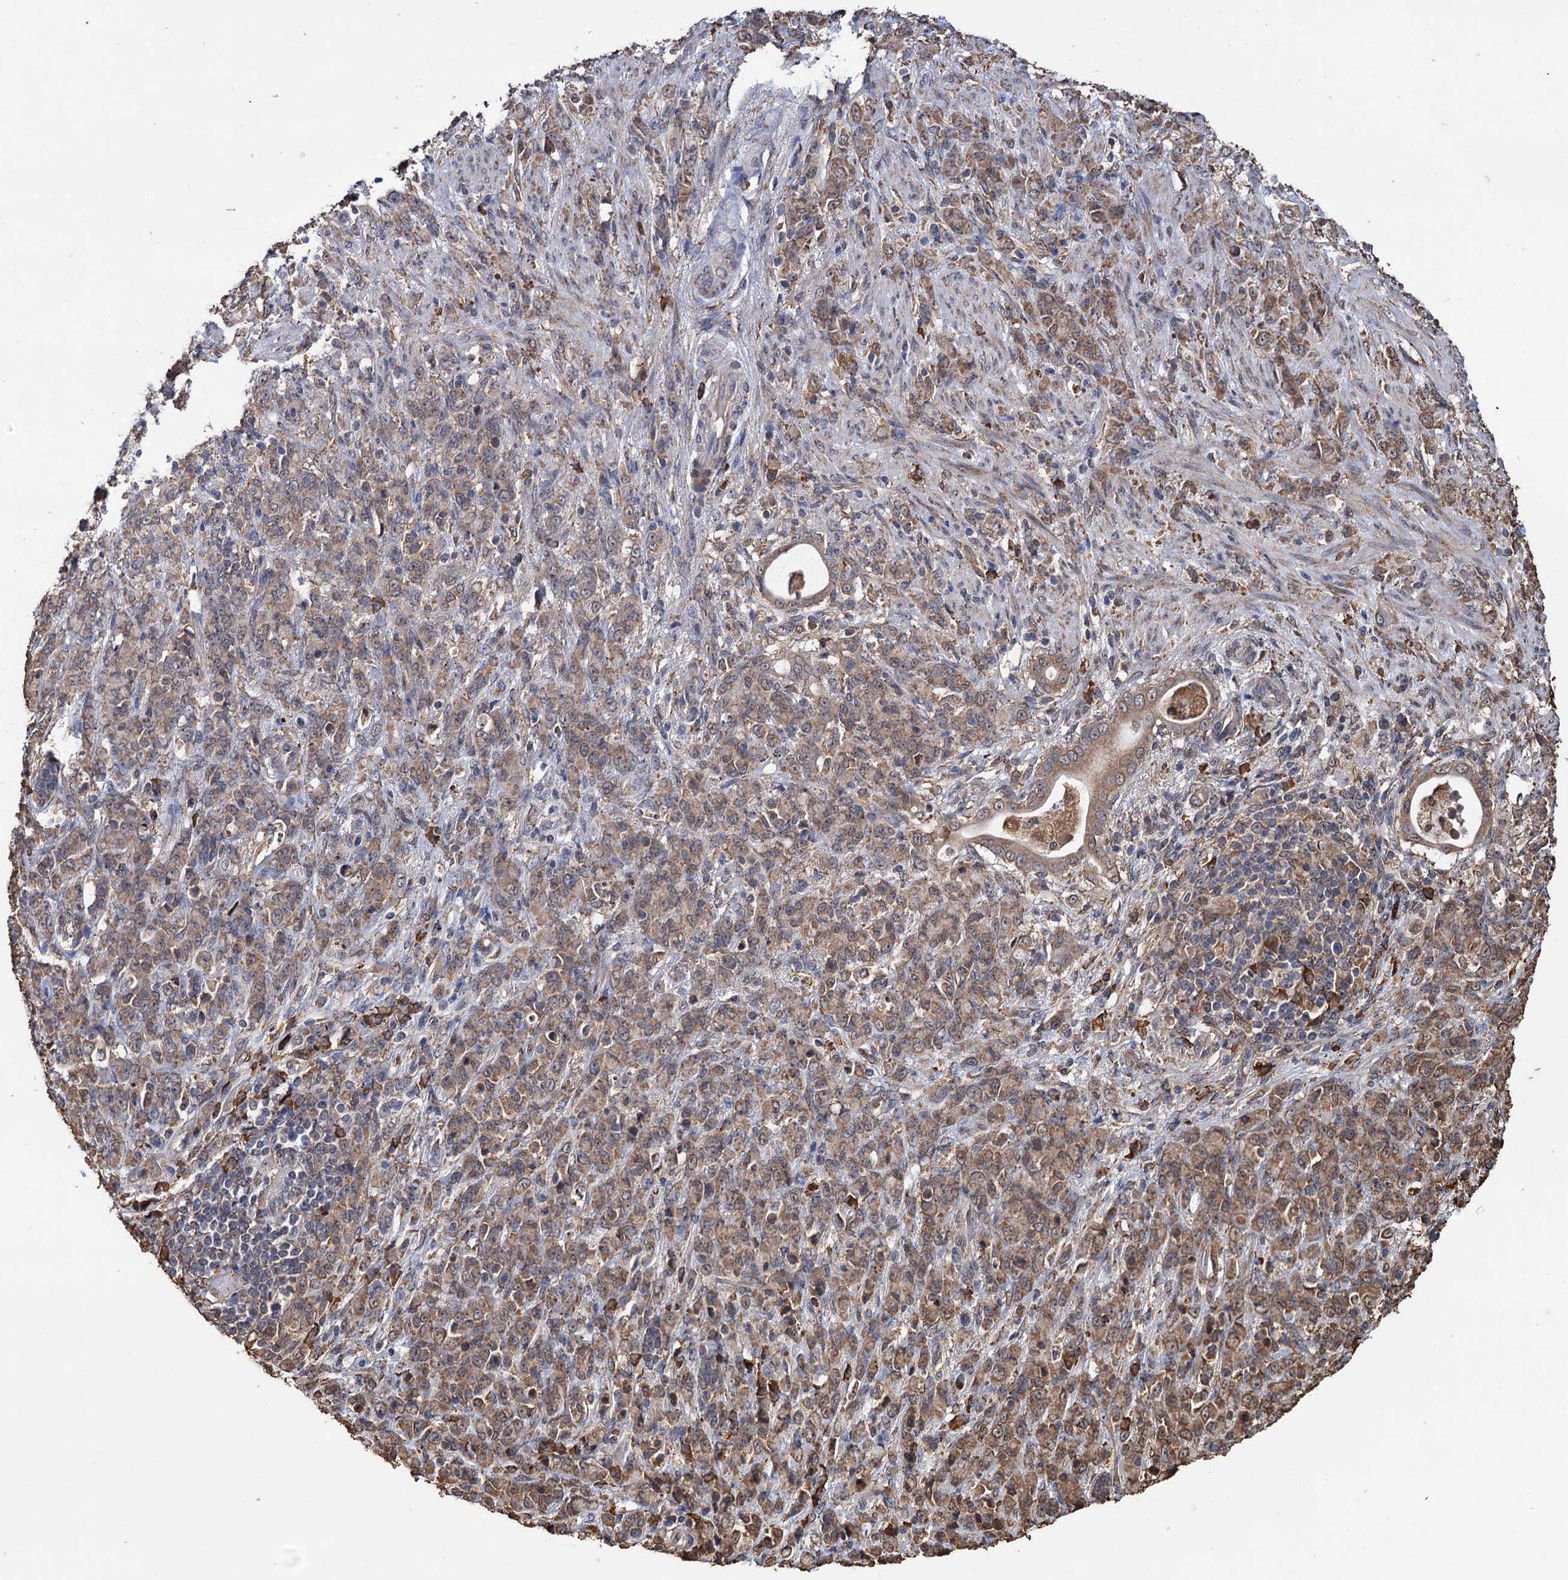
{"staining": {"intensity": "weak", "quantity": ">75%", "location": "cytoplasmic/membranous"}, "tissue": "stomach cancer", "cell_type": "Tumor cells", "image_type": "cancer", "snomed": [{"axis": "morphology", "description": "Adenocarcinoma, NOS"}, {"axis": "topography", "description": "Stomach"}], "caption": "Stomach cancer stained with immunohistochemistry shows weak cytoplasmic/membranous positivity in approximately >75% of tumor cells.", "gene": "TBC1D12", "patient": {"sex": "female", "age": 79}}